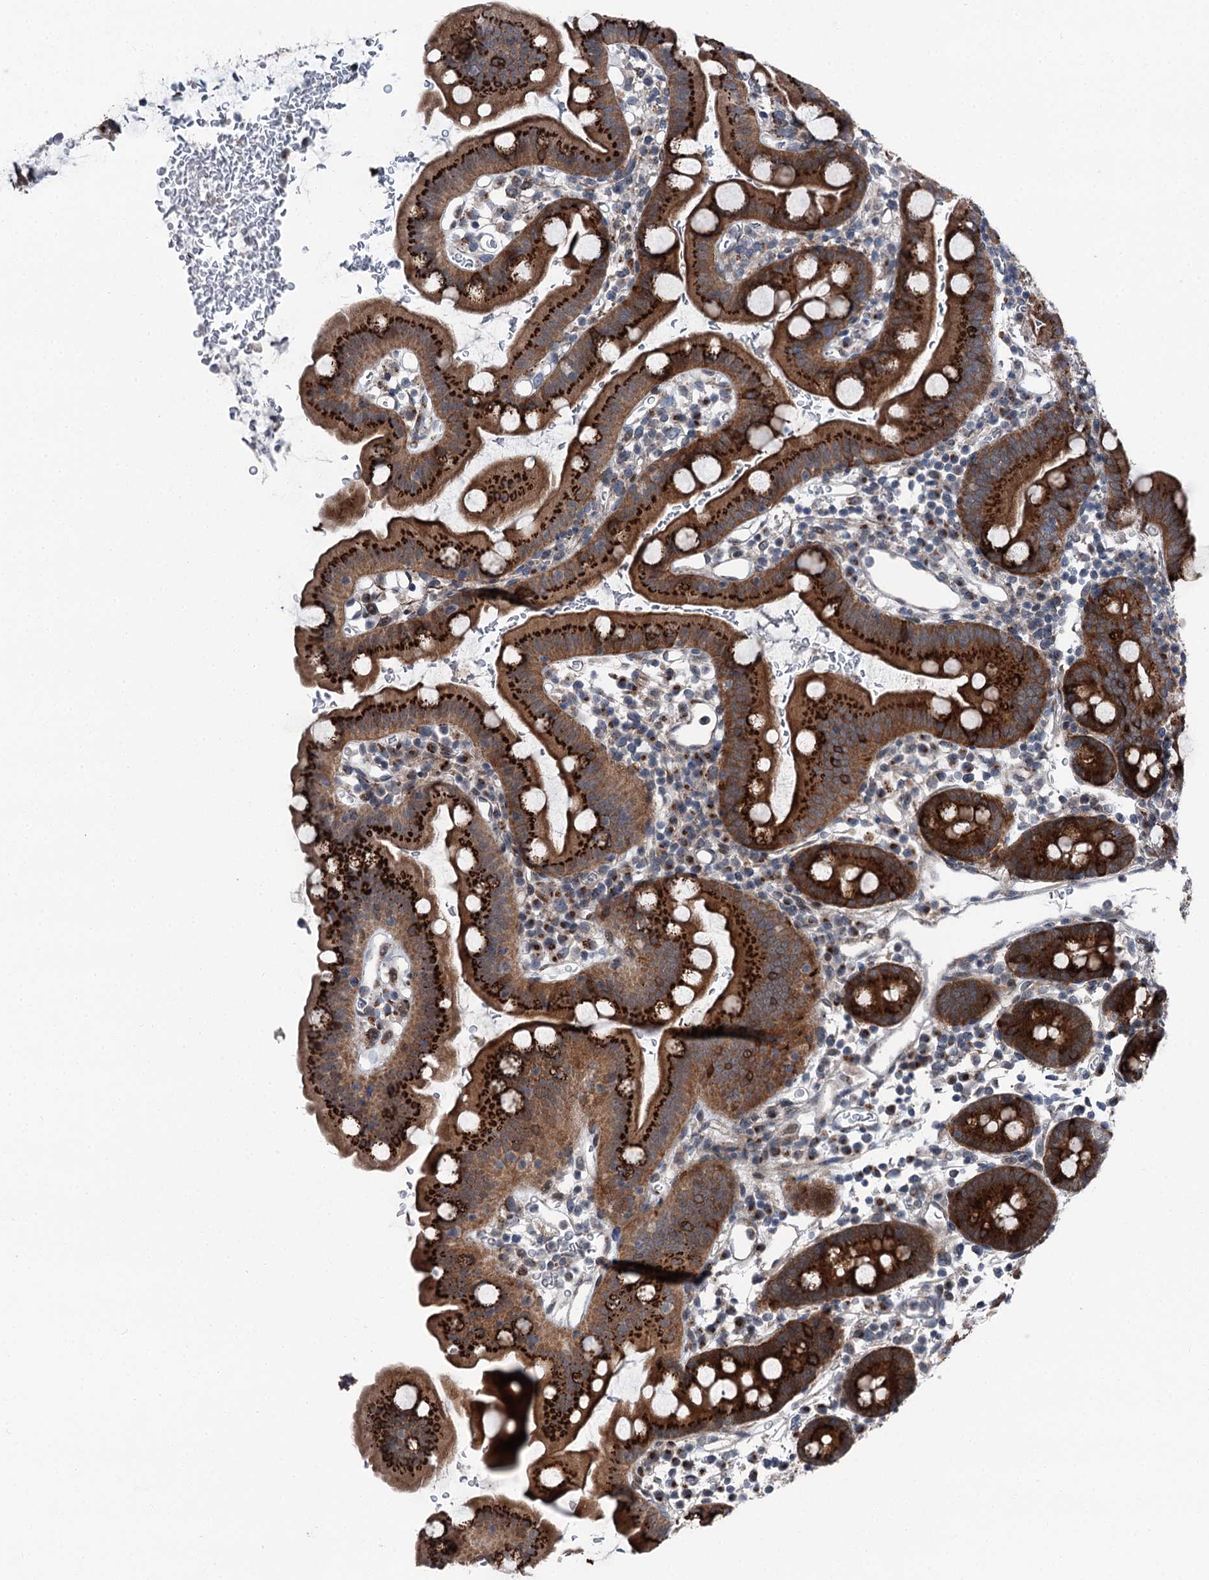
{"staining": {"intensity": "strong", "quantity": ">75%", "location": "cytoplasmic/membranous"}, "tissue": "small intestine", "cell_type": "Glandular cells", "image_type": "normal", "snomed": [{"axis": "morphology", "description": "Normal tissue, NOS"}, {"axis": "topography", "description": "Stomach, upper"}, {"axis": "topography", "description": "Stomach, lower"}, {"axis": "topography", "description": "Small intestine"}], "caption": "Immunohistochemistry (IHC) staining of unremarkable small intestine, which shows high levels of strong cytoplasmic/membranous staining in about >75% of glandular cells indicating strong cytoplasmic/membranous protein positivity. The staining was performed using DAB (3,3'-diaminobenzidine) (brown) for protein detection and nuclei were counterstained in hematoxylin (blue).", "gene": "POLR1D", "patient": {"sex": "male", "age": 68}}